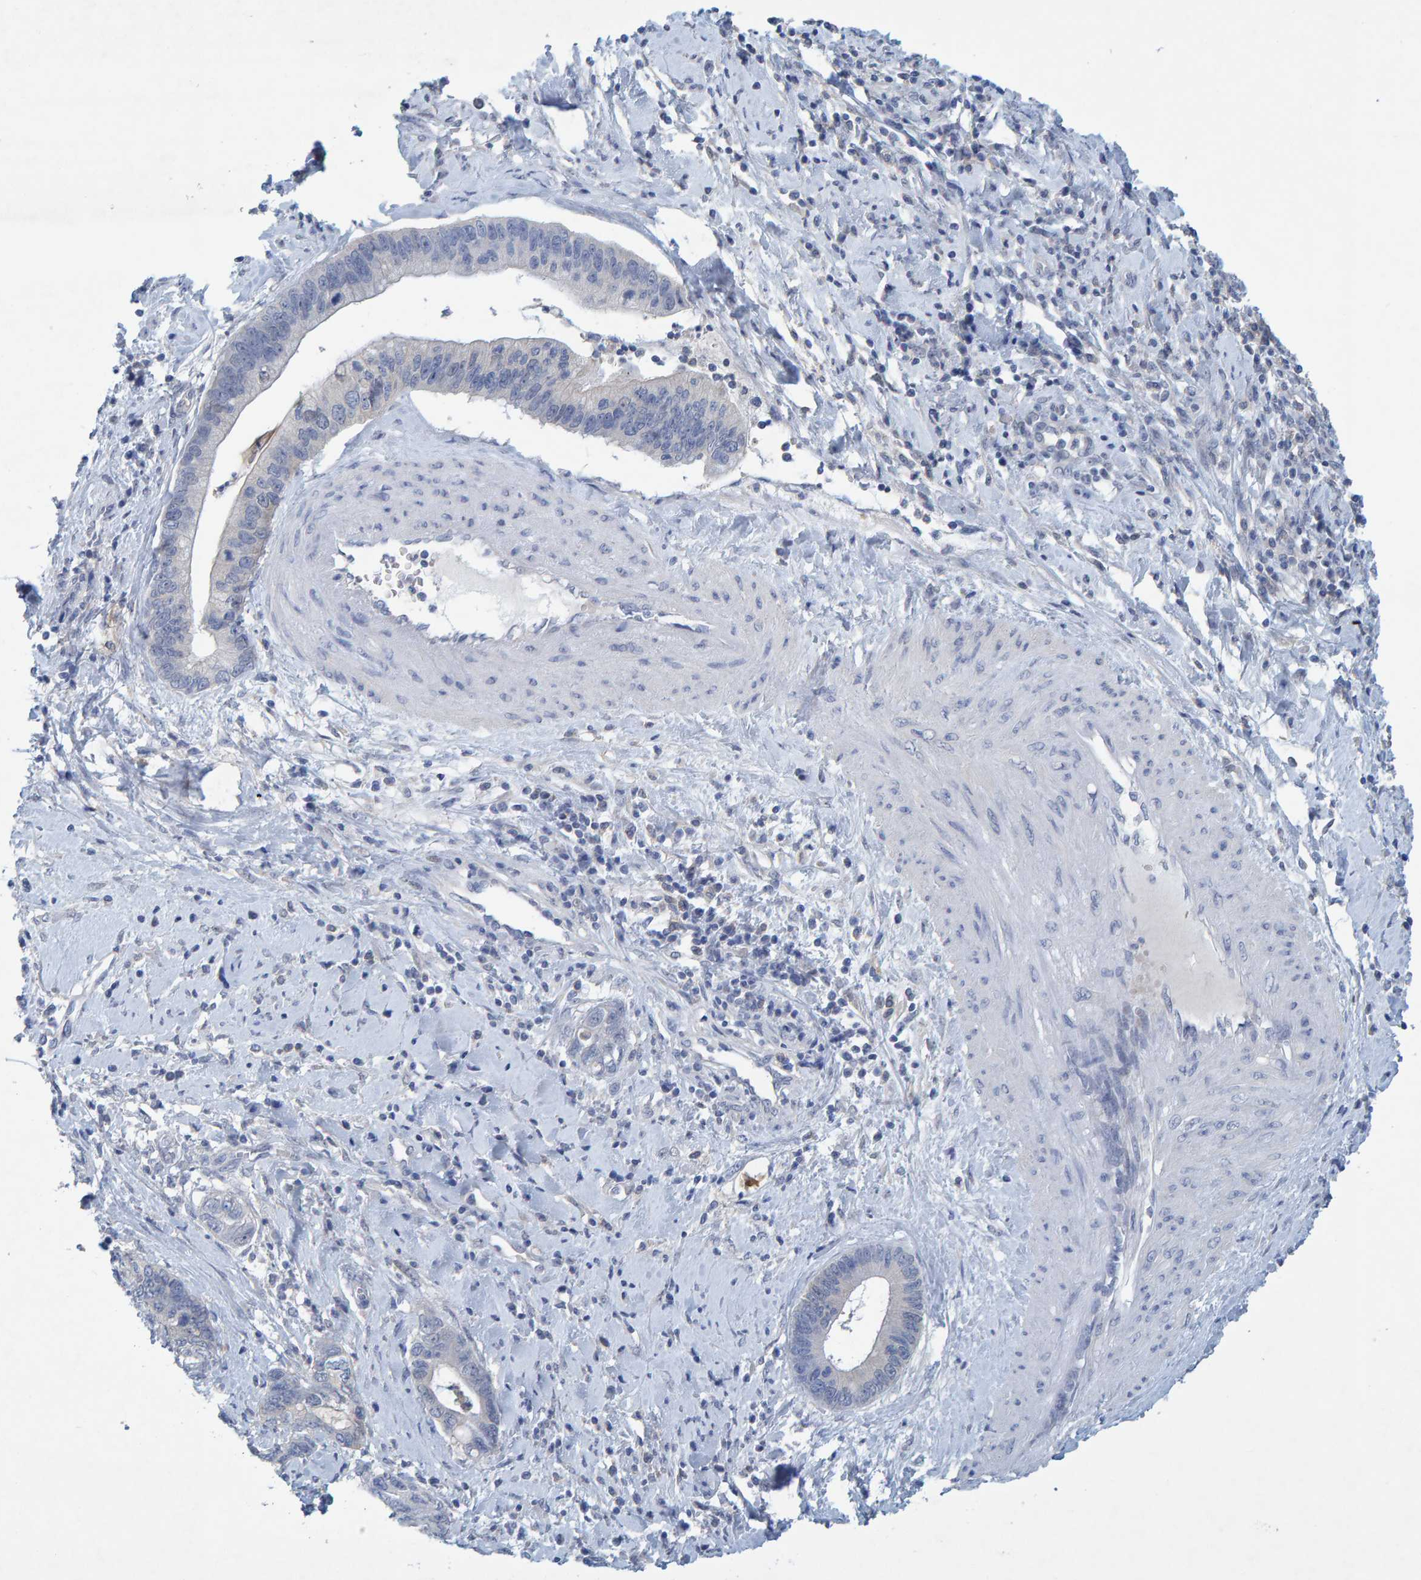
{"staining": {"intensity": "negative", "quantity": "none", "location": "none"}, "tissue": "cervical cancer", "cell_type": "Tumor cells", "image_type": "cancer", "snomed": [{"axis": "morphology", "description": "Adenocarcinoma, NOS"}, {"axis": "topography", "description": "Cervix"}], "caption": "This is an immunohistochemistry photomicrograph of human cervical cancer. There is no staining in tumor cells.", "gene": "ALAD", "patient": {"sex": "female", "age": 44}}